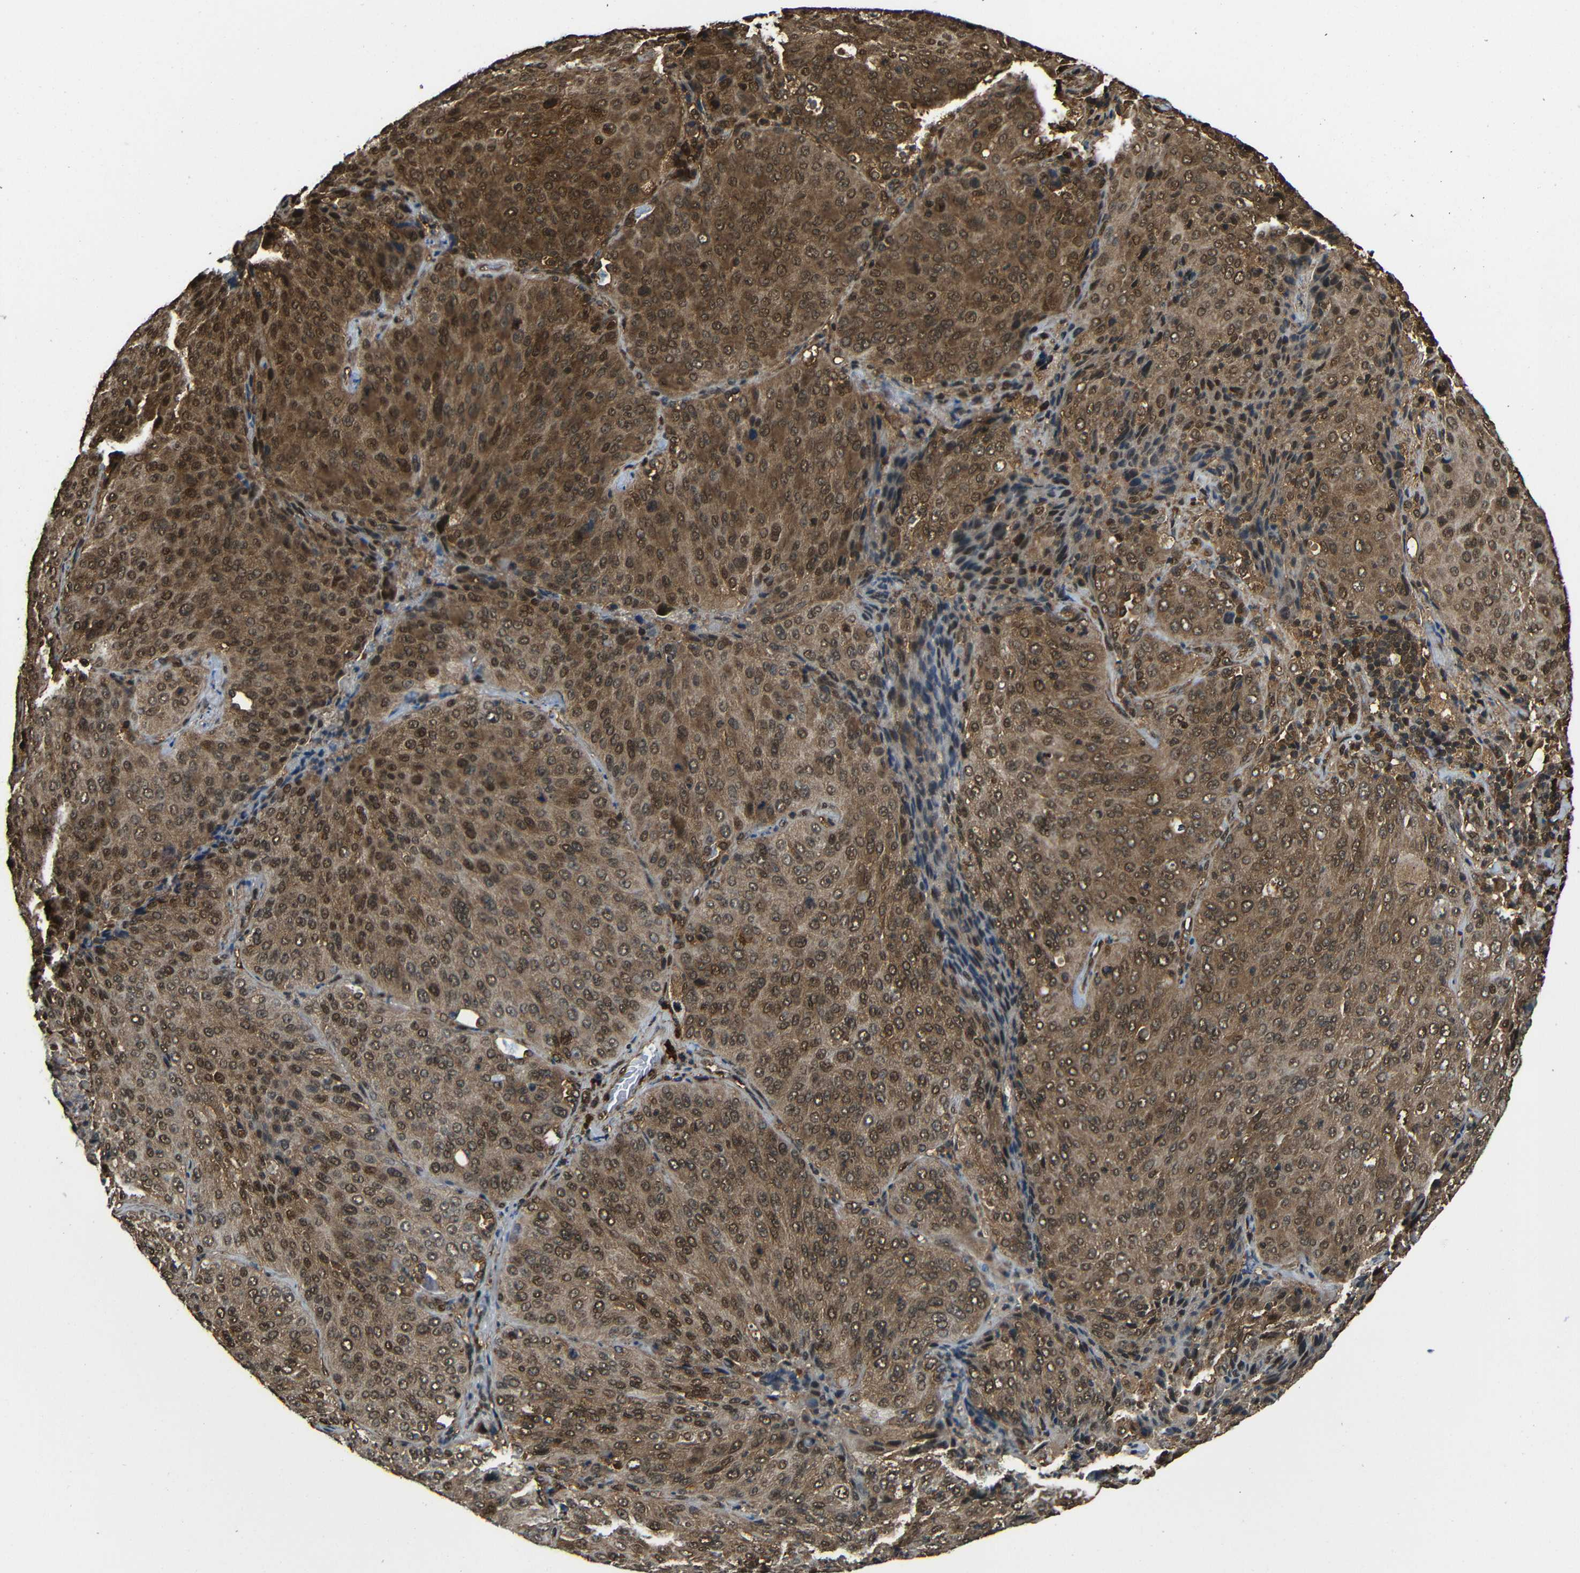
{"staining": {"intensity": "strong", "quantity": ">75%", "location": "cytoplasmic/membranous,nuclear"}, "tissue": "lung cancer", "cell_type": "Tumor cells", "image_type": "cancer", "snomed": [{"axis": "morphology", "description": "Squamous cell carcinoma, NOS"}, {"axis": "topography", "description": "Lung"}], "caption": "Immunohistochemistry of human lung squamous cell carcinoma demonstrates high levels of strong cytoplasmic/membranous and nuclear expression in about >75% of tumor cells. Ihc stains the protein in brown and the nuclei are stained blue.", "gene": "VCP", "patient": {"sex": "male", "age": 54}}